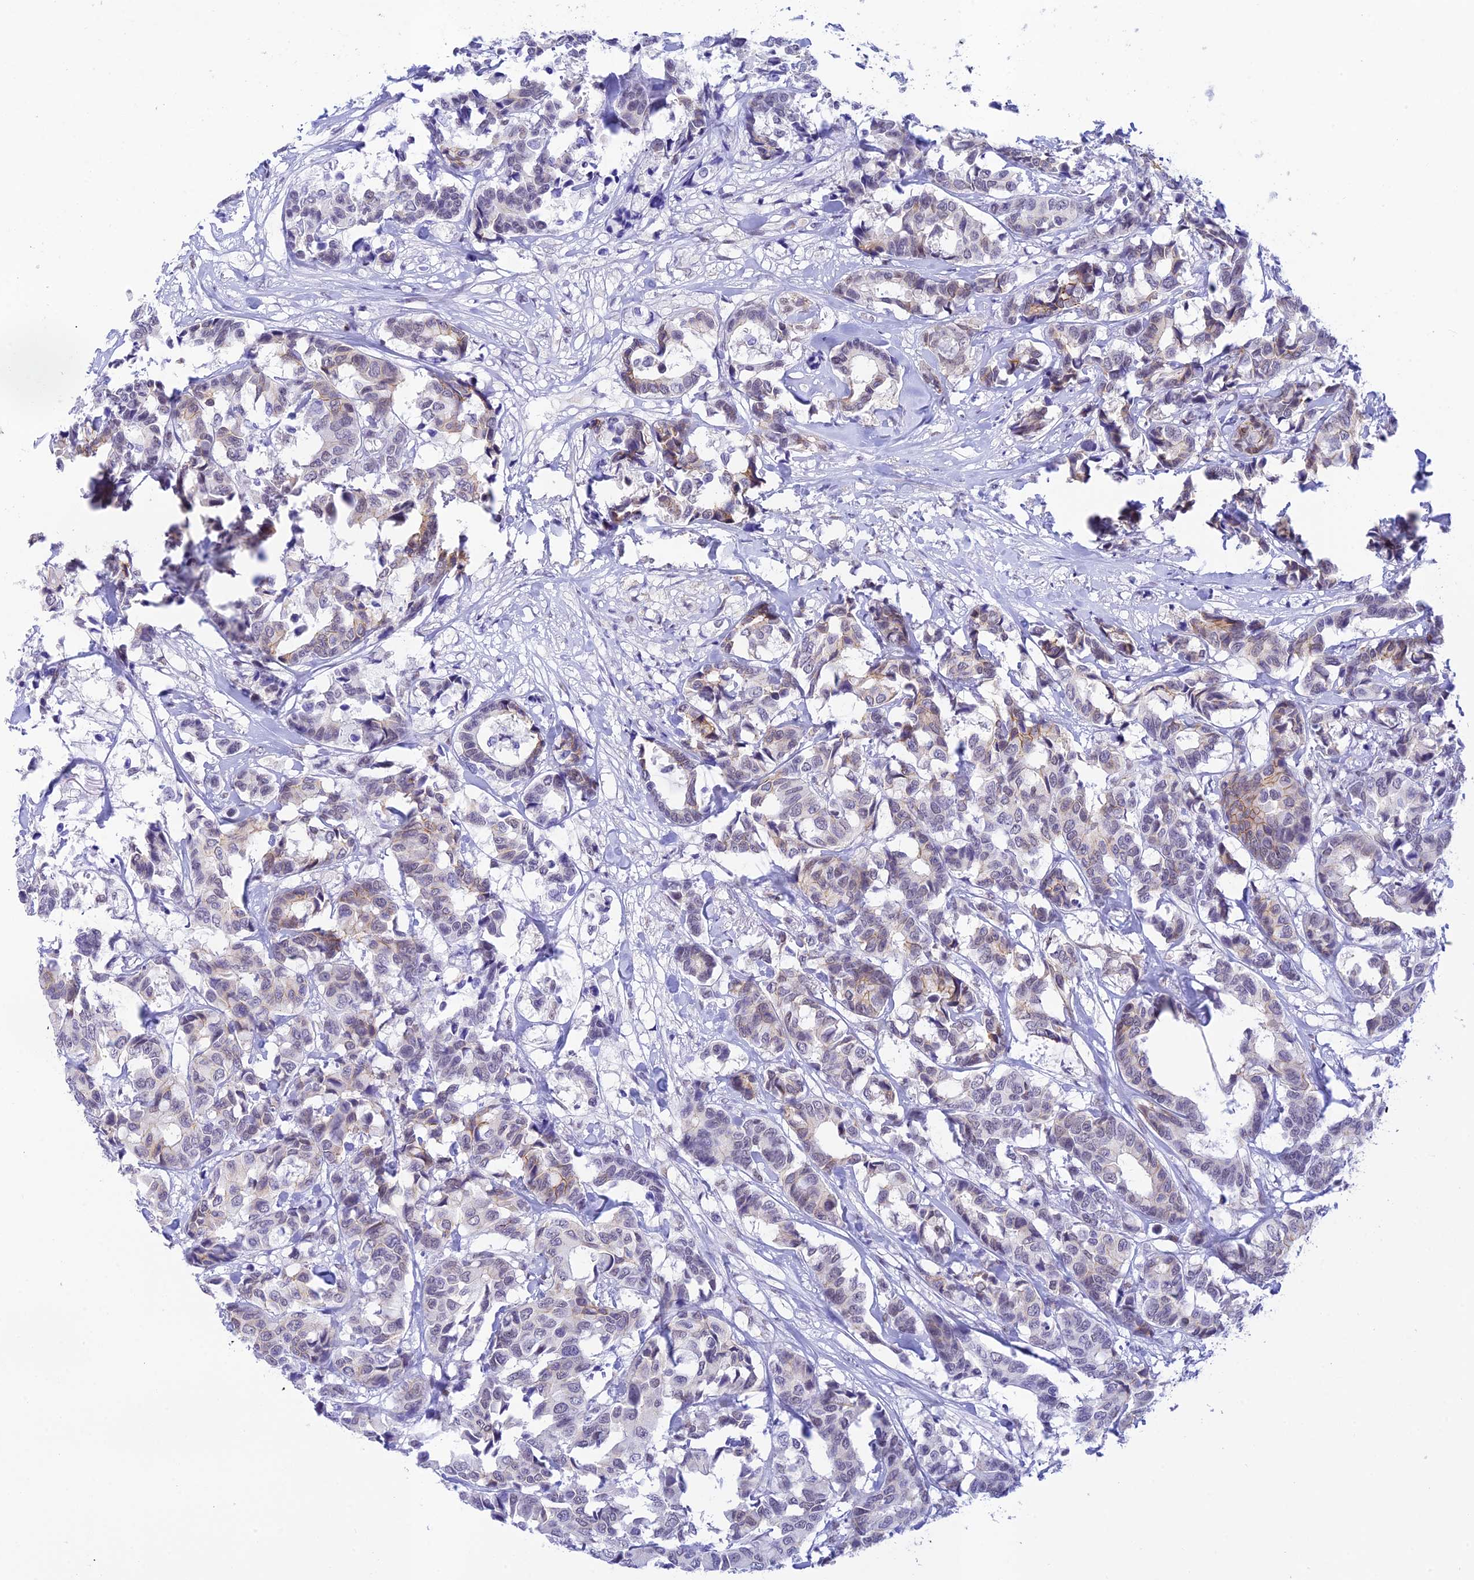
{"staining": {"intensity": "weak", "quantity": "<25%", "location": "cytoplasmic/membranous"}, "tissue": "breast cancer", "cell_type": "Tumor cells", "image_type": "cancer", "snomed": [{"axis": "morphology", "description": "Normal tissue, NOS"}, {"axis": "morphology", "description": "Duct carcinoma"}, {"axis": "topography", "description": "Breast"}], "caption": "Immunohistochemical staining of intraductal carcinoma (breast) demonstrates no significant expression in tumor cells. (DAB (3,3'-diaminobenzidine) immunohistochemistry (IHC) with hematoxylin counter stain).", "gene": "THAP11", "patient": {"sex": "female", "age": 87}}